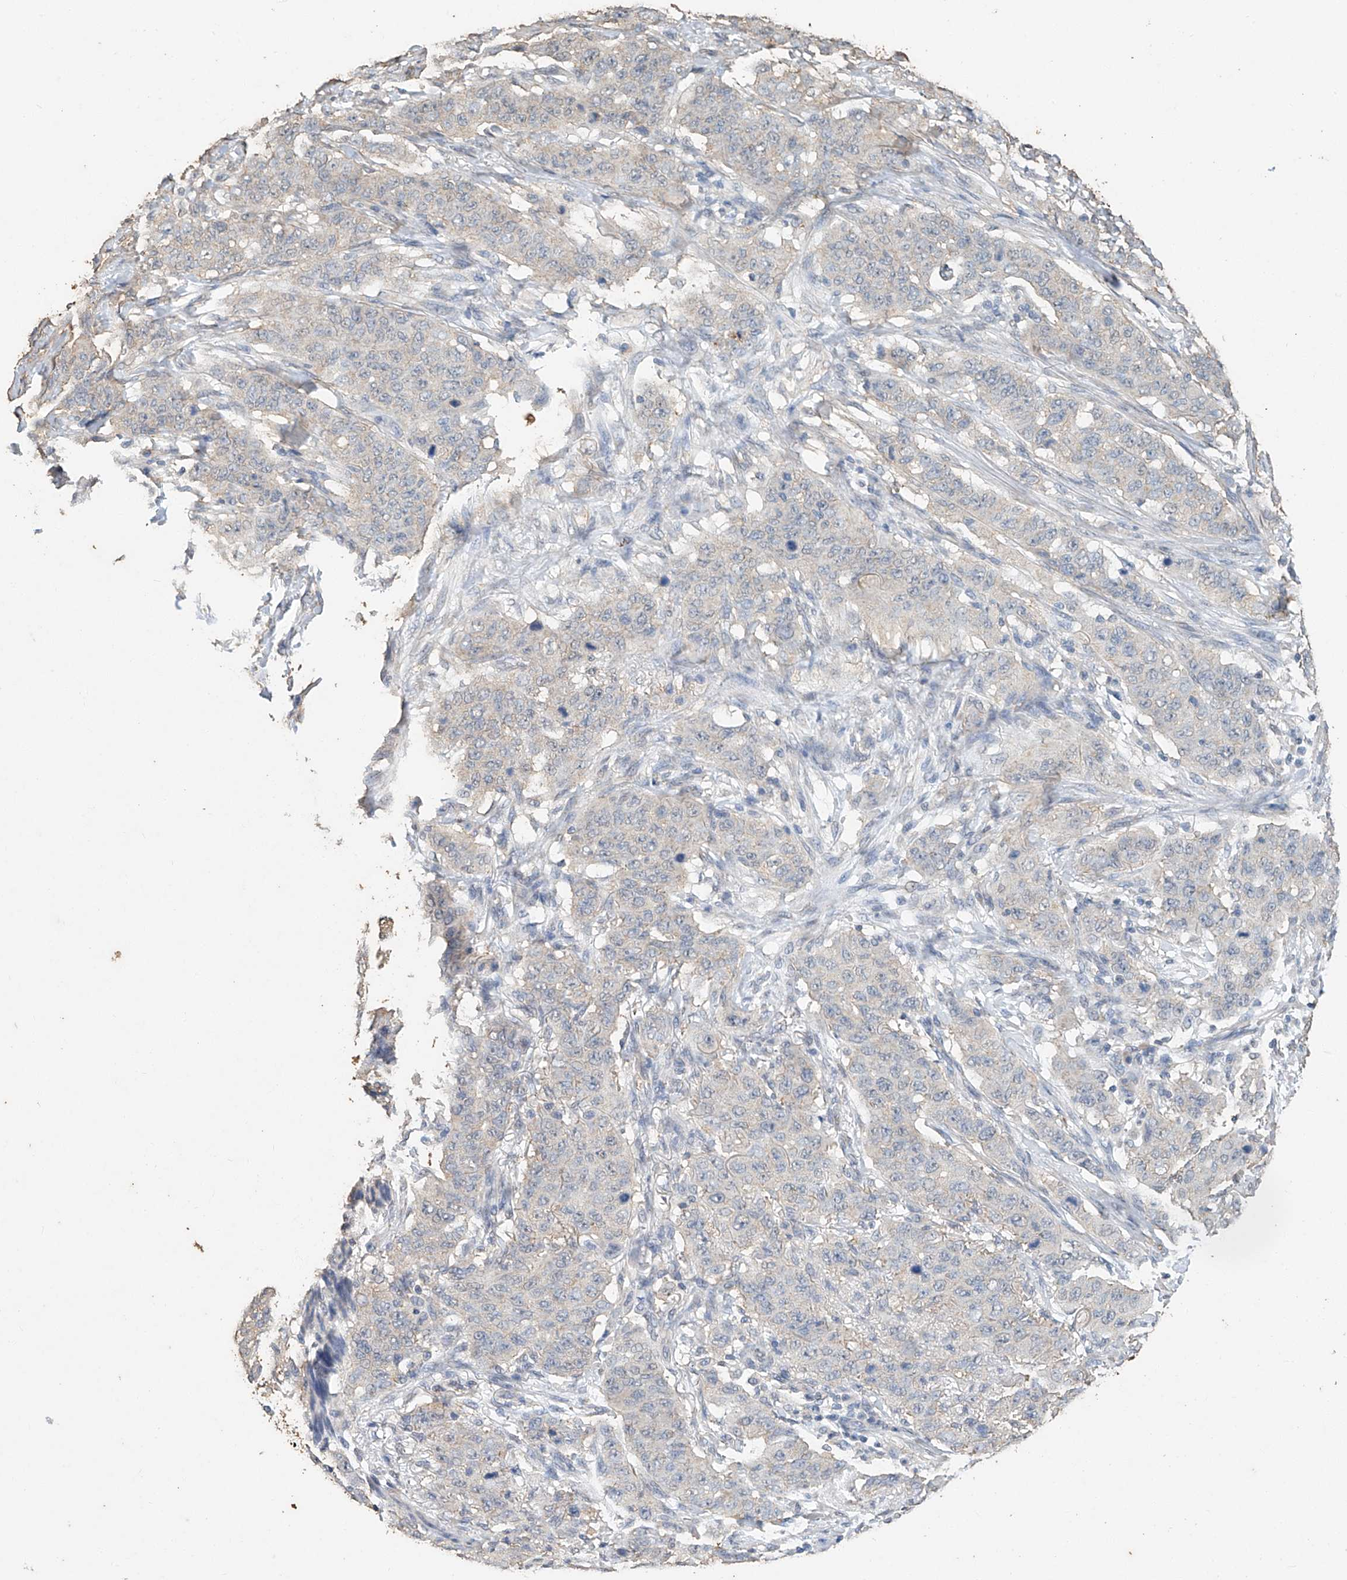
{"staining": {"intensity": "negative", "quantity": "none", "location": "none"}, "tissue": "stomach cancer", "cell_type": "Tumor cells", "image_type": "cancer", "snomed": [{"axis": "morphology", "description": "Adenocarcinoma, NOS"}, {"axis": "topography", "description": "Stomach"}], "caption": "Immunohistochemistry (IHC) photomicrograph of stomach cancer stained for a protein (brown), which exhibits no positivity in tumor cells. The staining was performed using DAB (3,3'-diaminobenzidine) to visualize the protein expression in brown, while the nuclei were stained in blue with hematoxylin (Magnification: 20x).", "gene": "CERS4", "patient": {"sex": "male", "age": 48}}